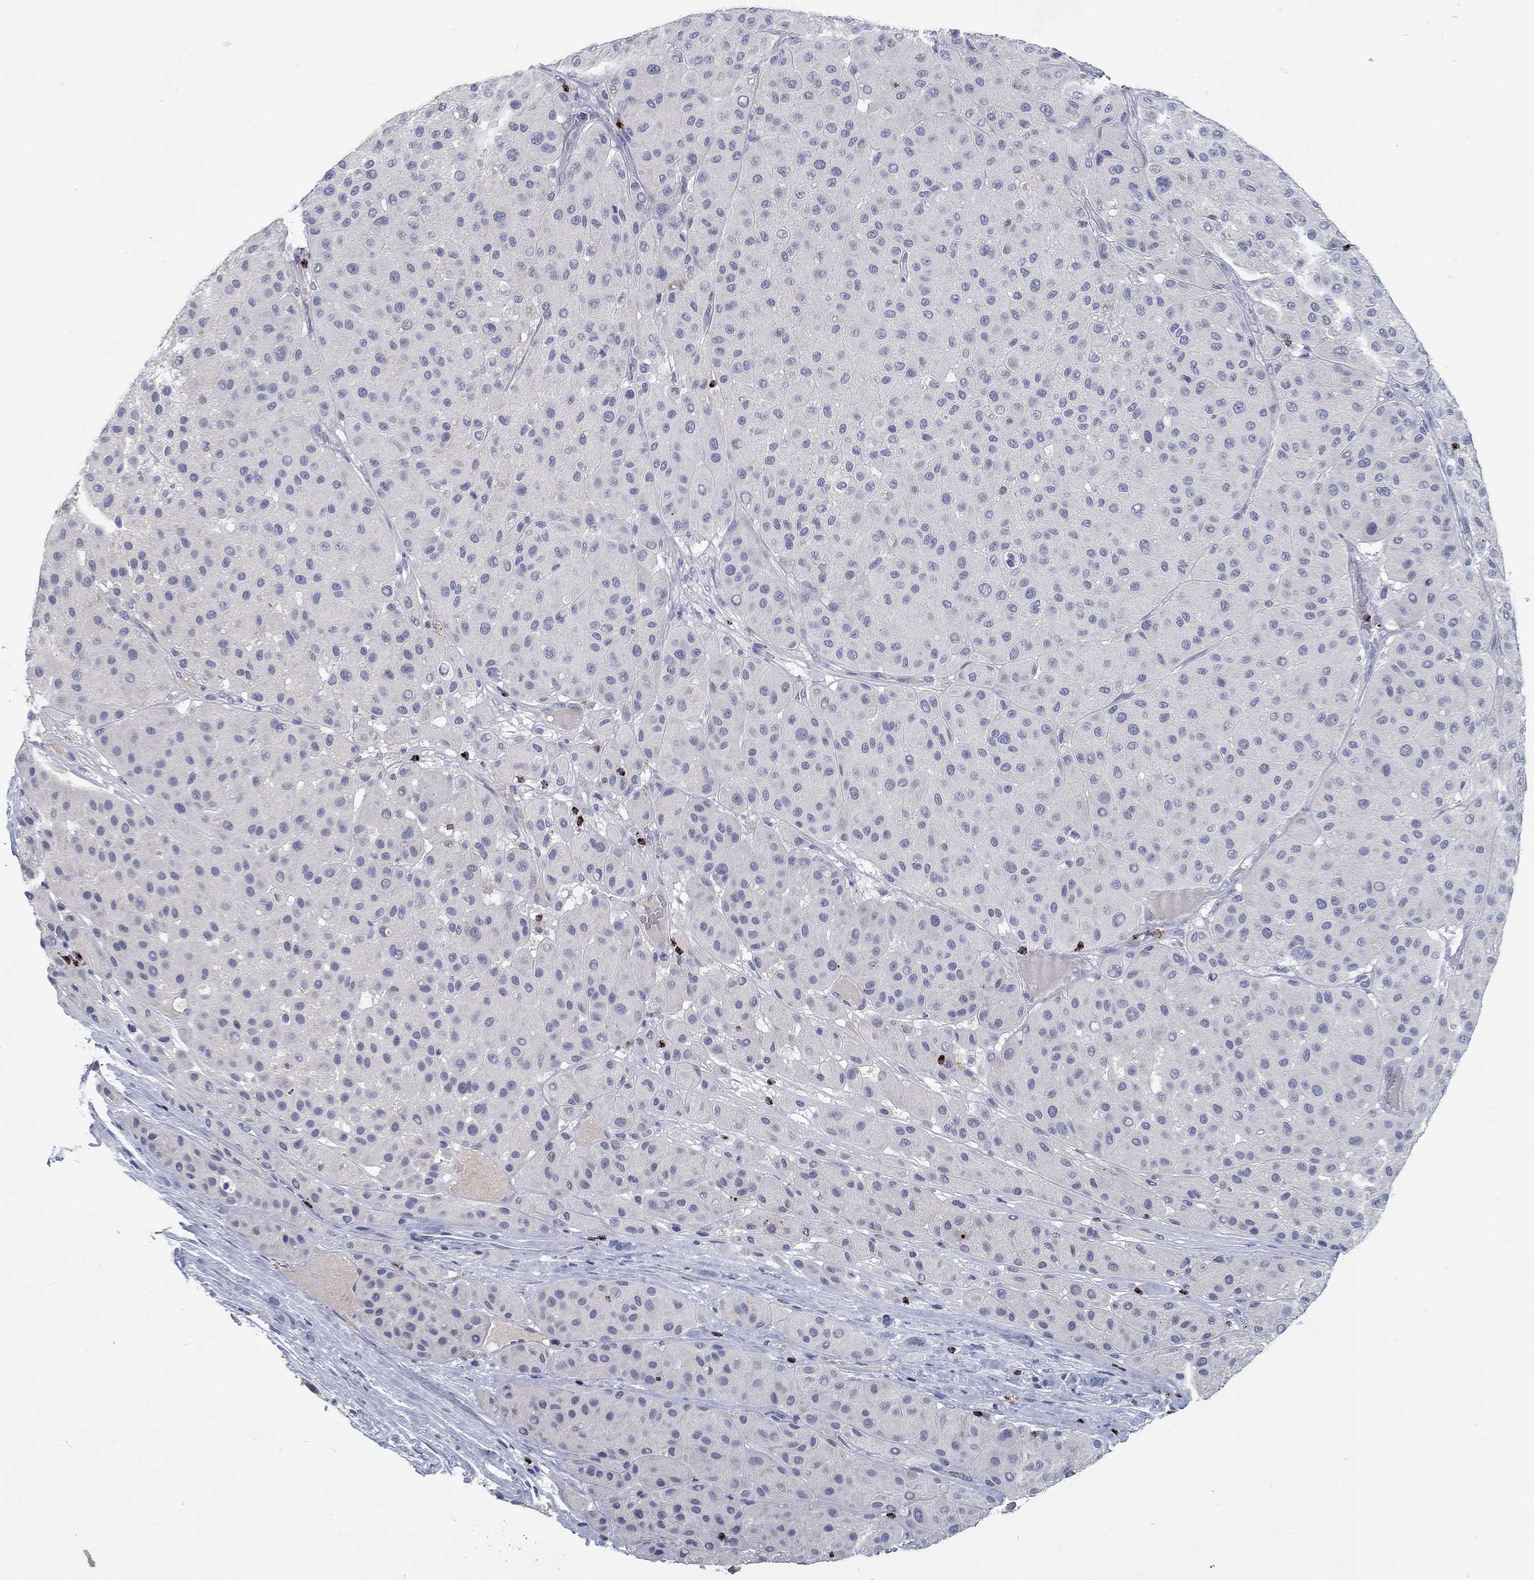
{"staining": {"intensity": "negative", "quantity": "none", "location": "none"}, "tissue": "melanoma", "cell_type": "Tumor cells", "image_type": "cancer", "snomed": [{"axis": "morphology", "description": "Malignant melanoma, Metastatic site"}, {"axis": "topography", "description": "Smooth muscle"}], "caption": "A photomicrograph of melanoma stained for a protein demonstrates no brown staining in tumor cells.", "gene": "GZMA", "patient": {"sex": "male", "age": 41}}